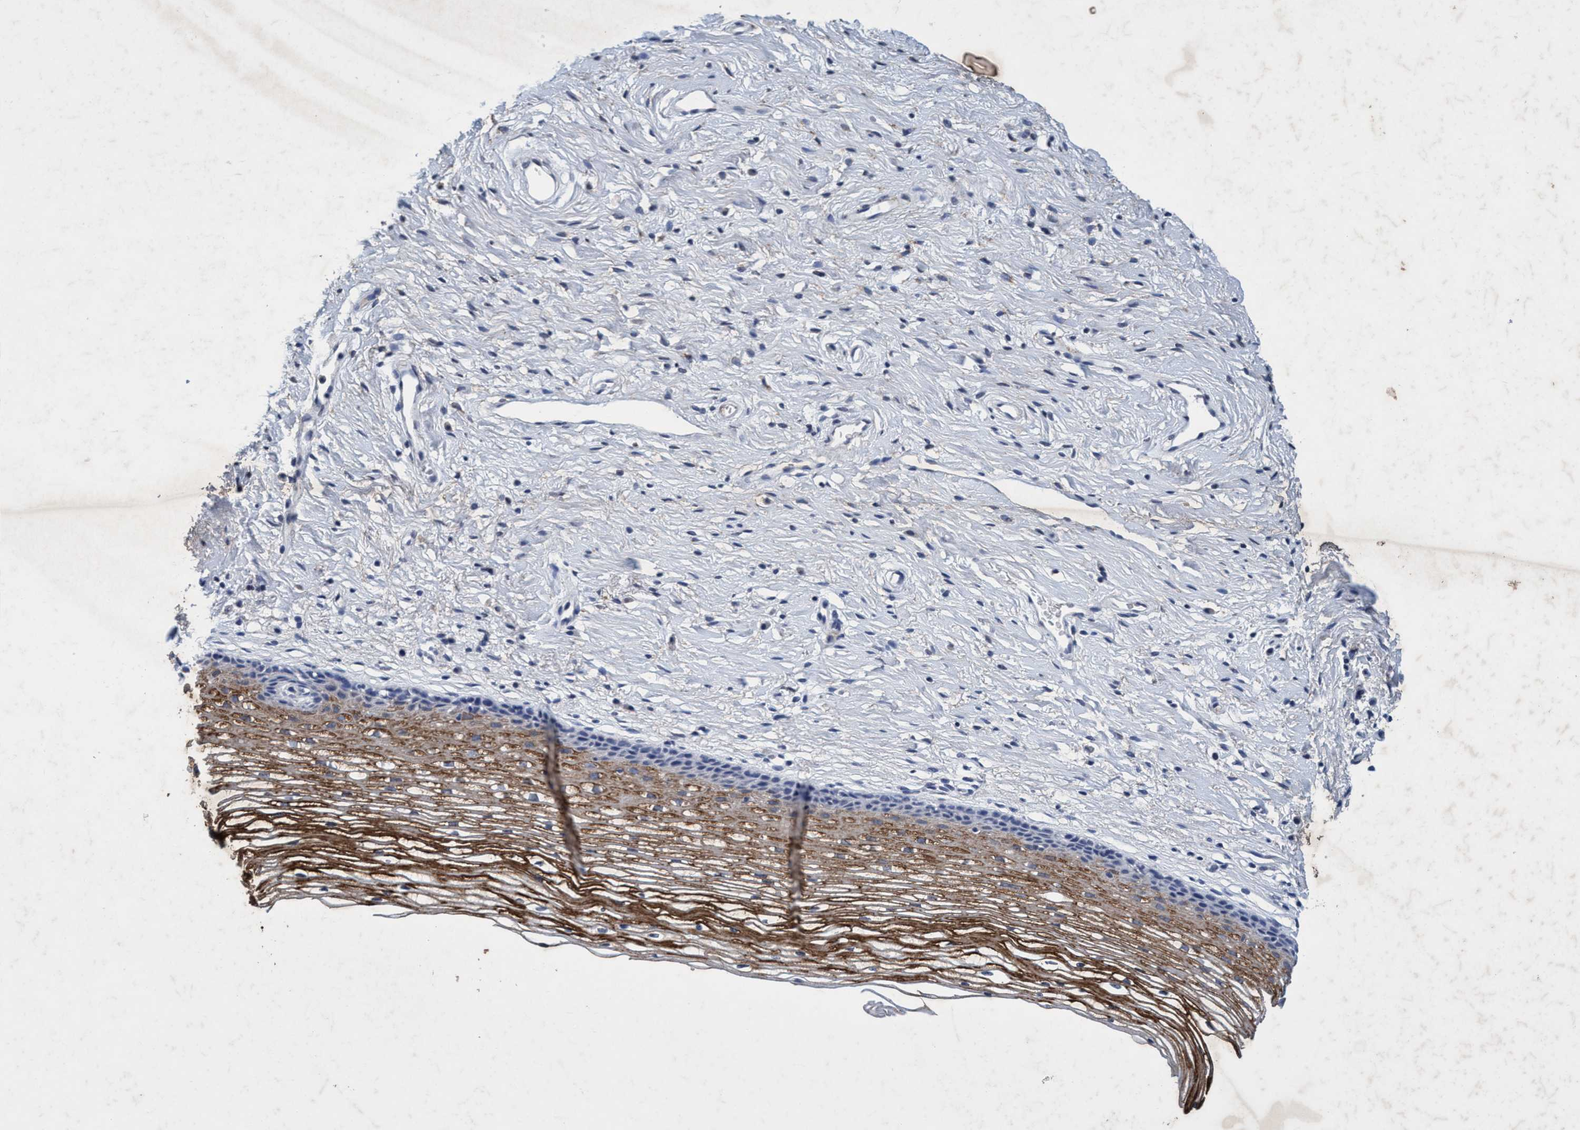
{"staining": {"intensity": "weak", "quantity": "<25%", "location": "cytoplasmic/membranous"}, "tissue": "cervix", "cell_type": "Glandular cells", "image_type": "normal", "snomed": [{"axis": "morphology", "description": "Normal tissue, NOS"}, {"axis": "topography", "description": "Cervix"}], "caption": "IHC image of benign cervix stained for a protein (brown), which reveals no staining in glandular cells.", "gene": "GRB14", "patient": {"sex": "female", "age": 77}}